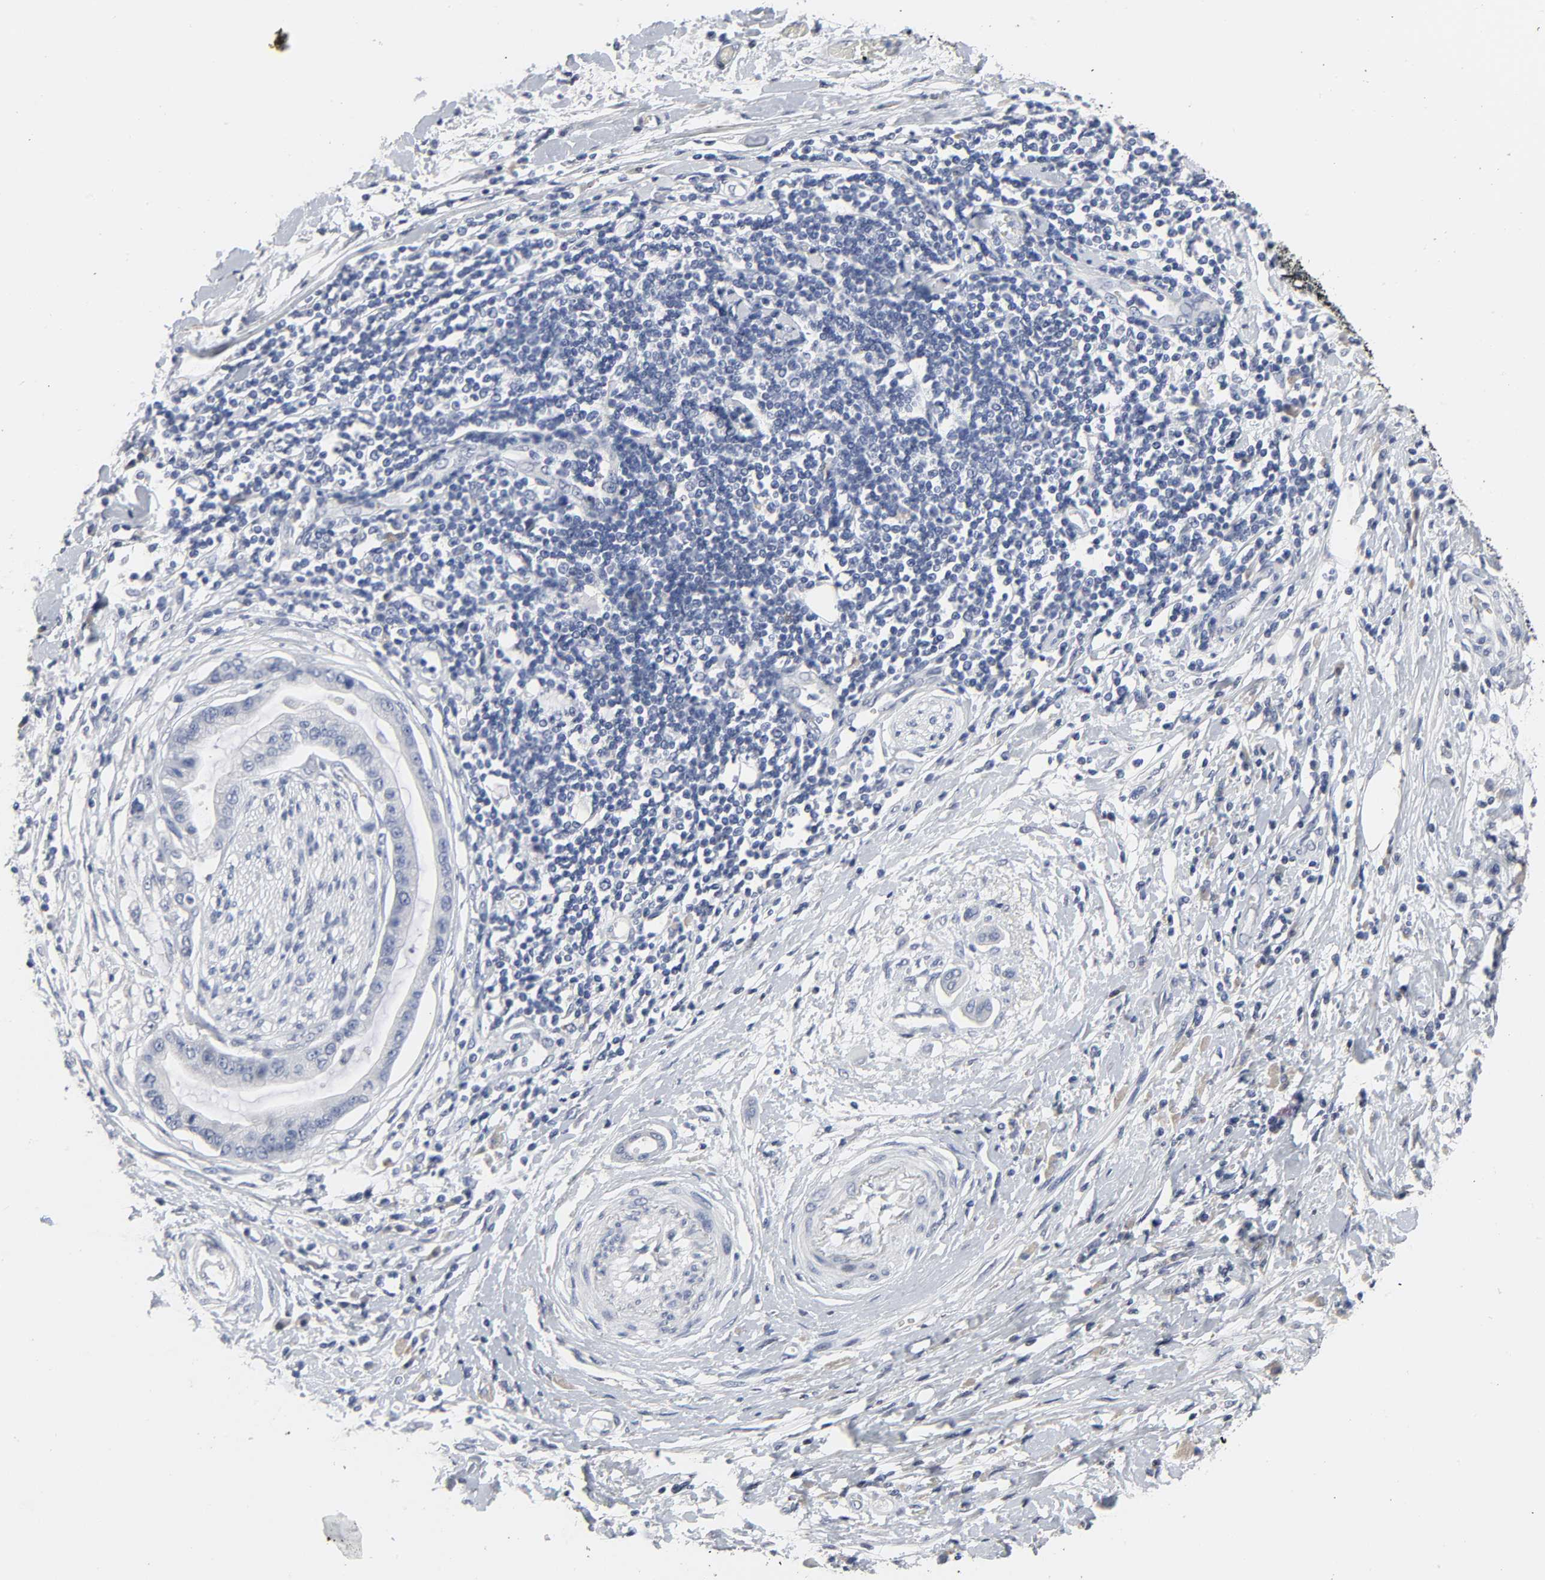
{"staining": {"intensity": "negative", "quantity": "none", "location": "none"}, "tissue": "pancreatic cancer", "cell_type": "Tumor cells", "image_type": "cancer", "snomed": [{"axis": "morphology", "description": "Adenocarcinoma, NOS"}, {"axis": "morphology", "description": "Adenocarcinoma, metastatic, NOS"}, {"axis": "topography", "description": "Lymph node"}, {"axis": "topography", "description": "Pancreas"}, {"axis": "topography", "description": "Duodenum"}], "caption": "IHC of adenocarcinoma (pancreatic) exhibits no staining in tumor cells. (IHC, brightfield microscopy, high magnification).", "gene": "SALL2", "patient": {"sex": "female", "age": 64}}